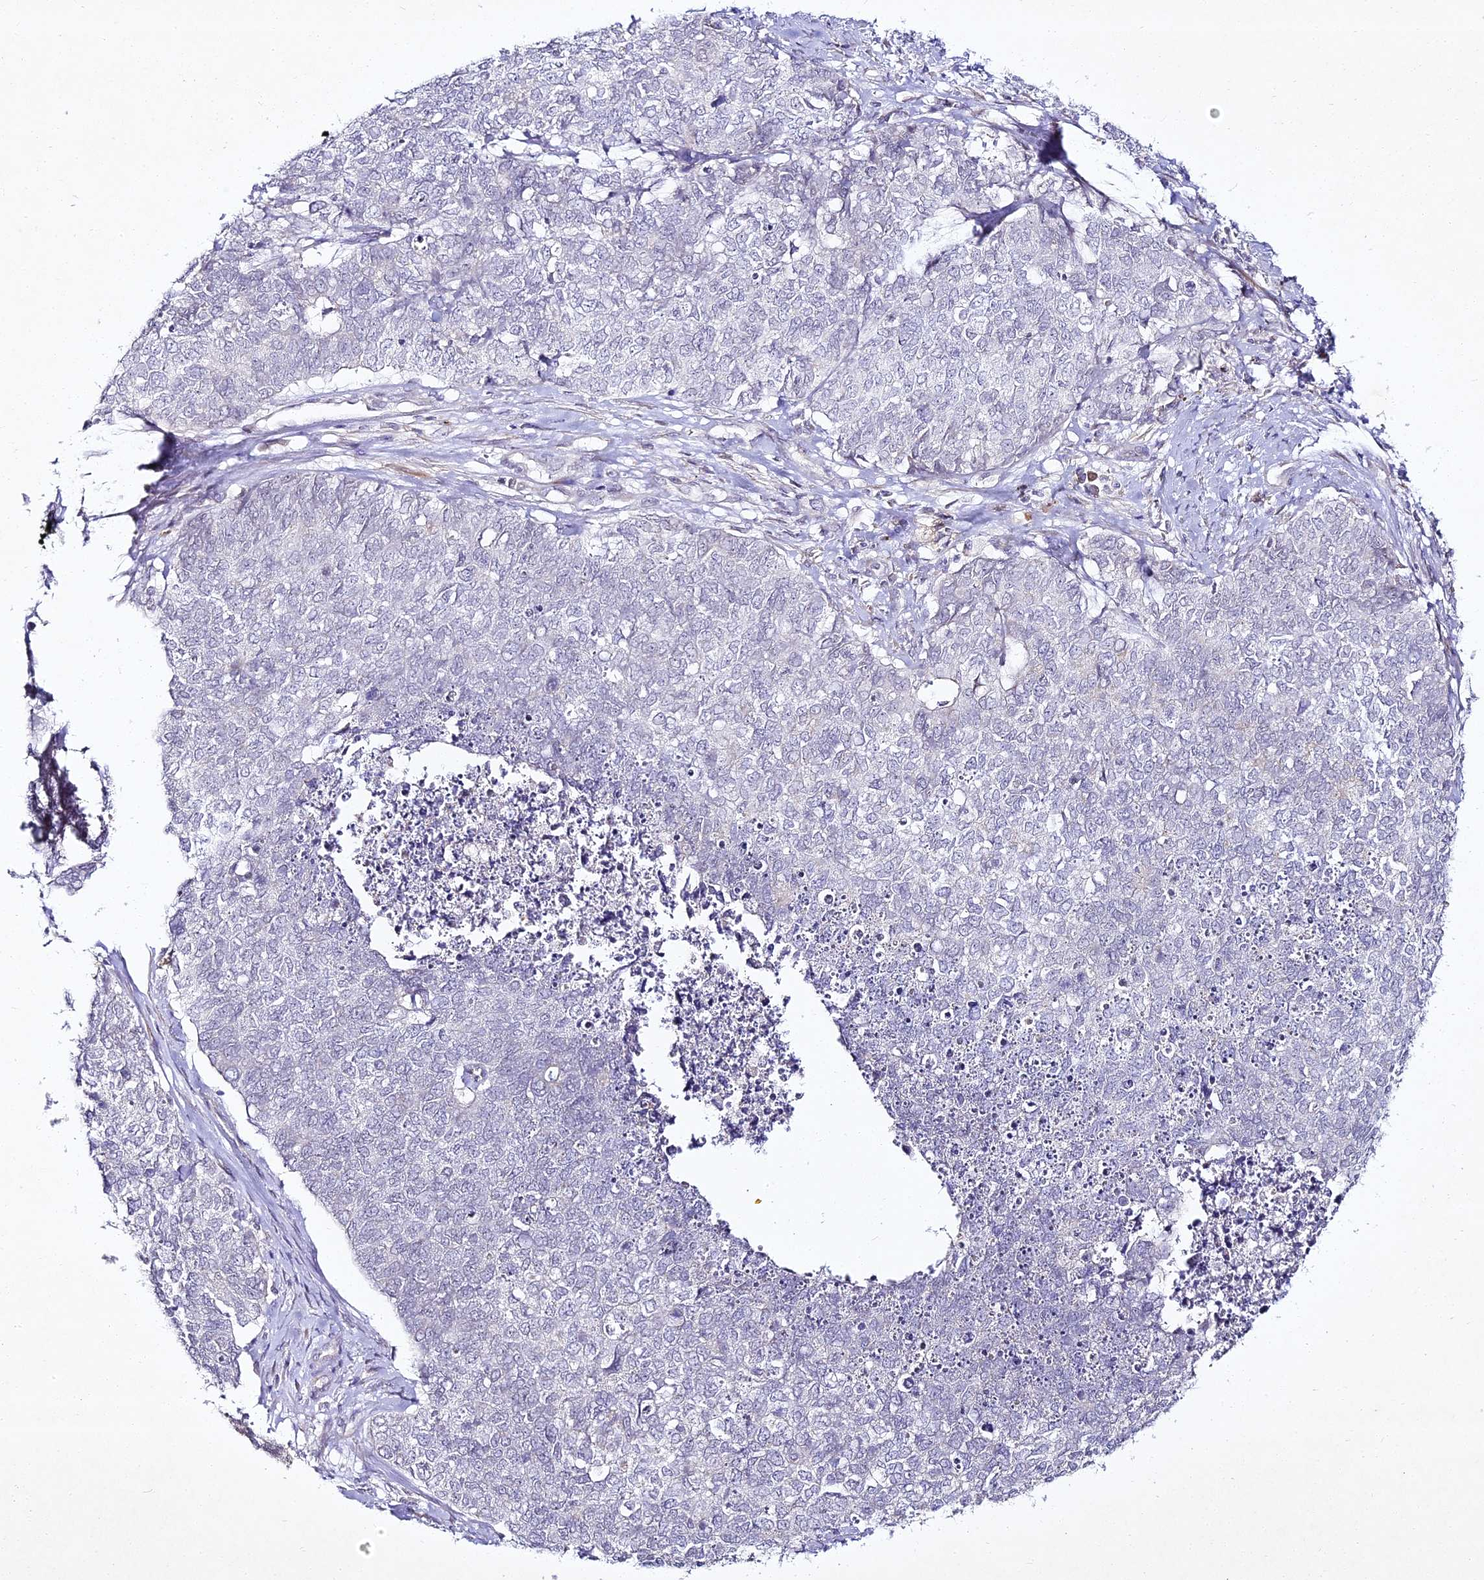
{"staining": {"intensity": "negative", "quantity": "none", "location": "none"}, "tissue": "cervical cancer", "cell_type": "Tumor cells", "image_type": "cancer", "snomed": [{"axis": "morphology", "description": "Squamous cell carcinoma, NOS"}, {"axis": "topography", "description": "Cervix"}], "caption": "Human cervical squamous cell carcinoma stained for a protein using IHC shows no staining in tumor cells.", "gene": "ALPG", "patient": {"sex": "female", "age": 63}}